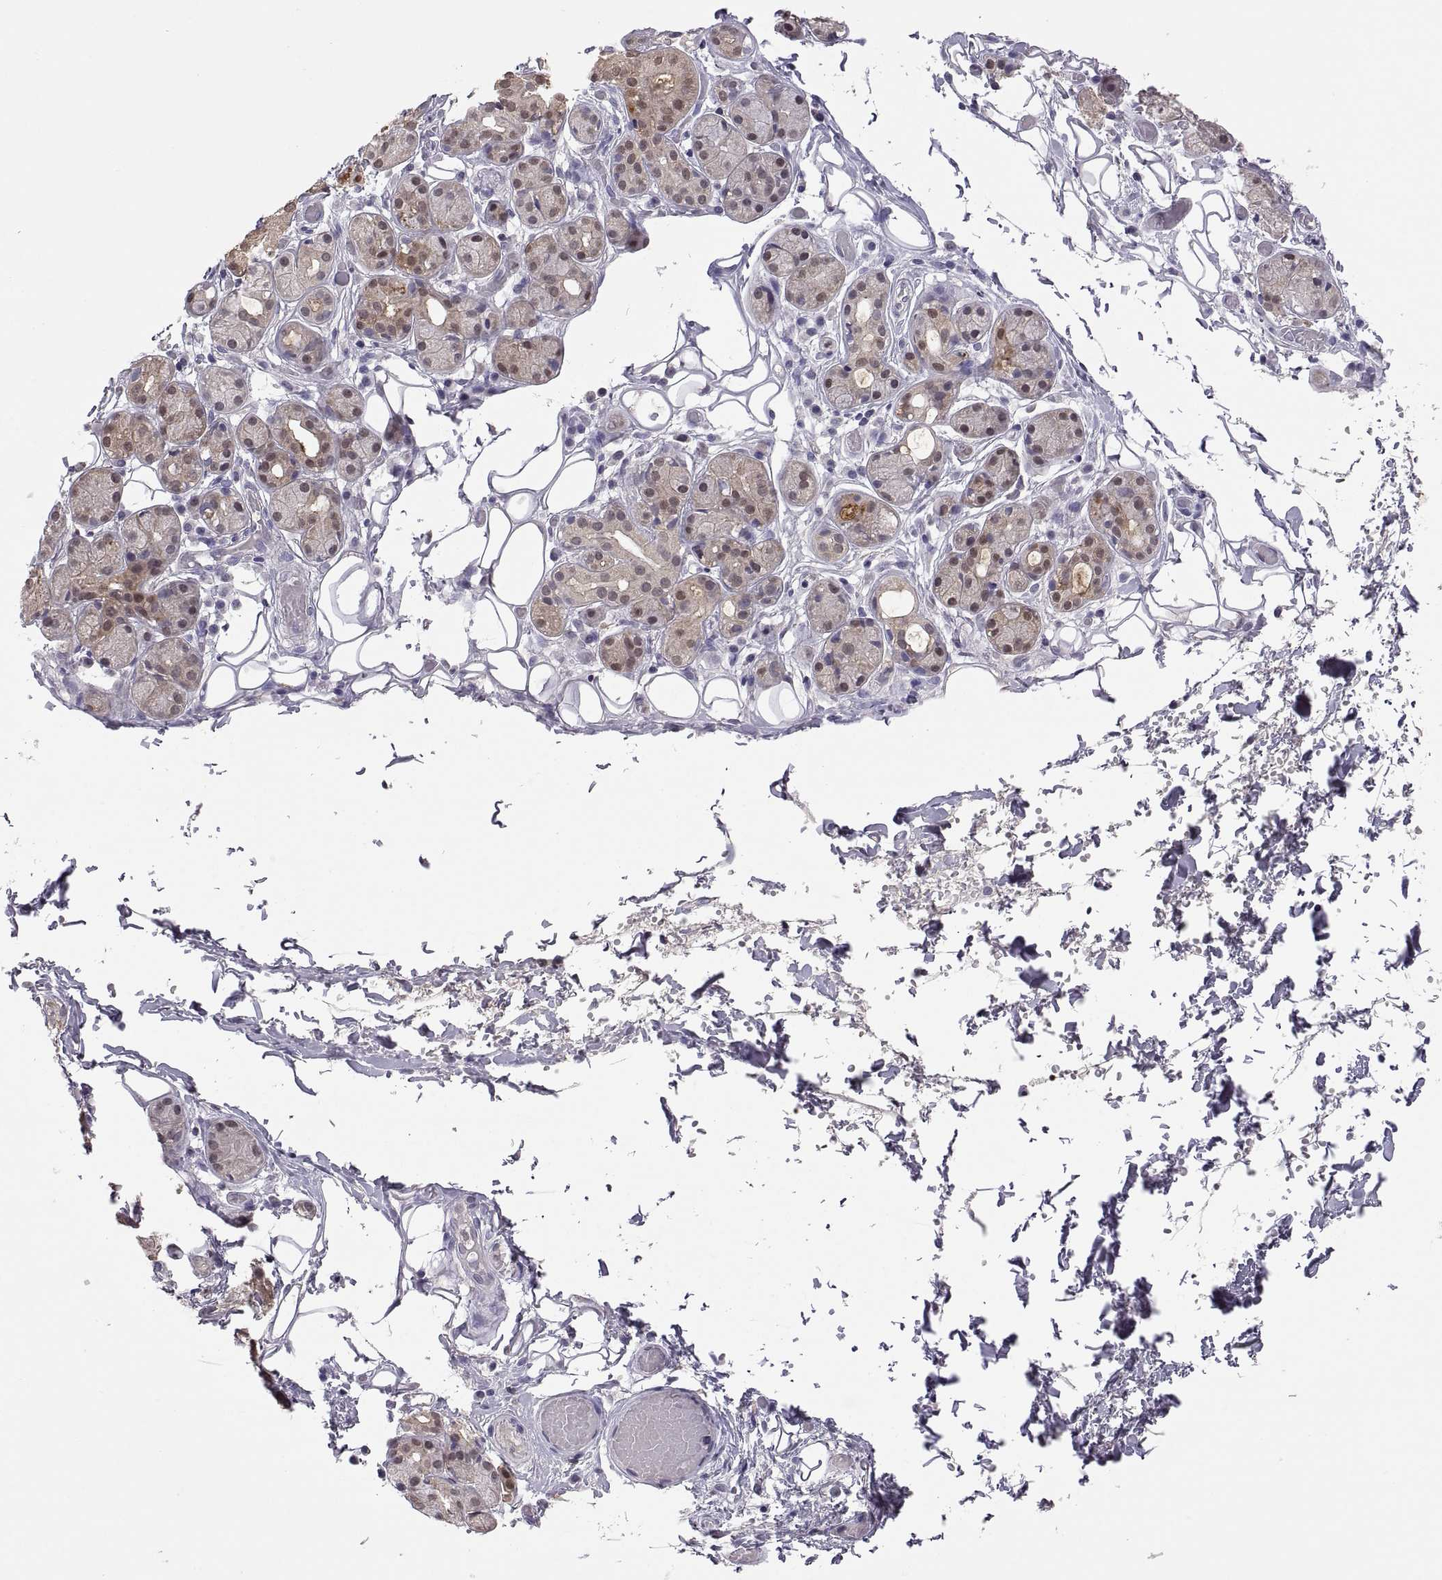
{"staining": {"intensity": "weak", "quantity": "25%-75%", "location": "cytoplasmic/membranous"}, "tissue": "salivary gland", "cell_type": "Glandular cells", "image_type": "normal", "snomed": [{"axis": "morphology", "description": "Normal tissue, NOS"}, {"axis": "topography", "description": "Salivary gland"}, {"axis": "topography", "description": "Peripheral nerve tissue"}], "caption": "An immunohistochemistry image of benign tissue is shown. Protein staining in brown shows weak cytoplasmic/membranous positivity in salivary gland within glandular cells. (Stains: DAB (3,3'-diaminobenzidine) in brown, nuclei in blue, Microscopy: brightfield microscopy at high magnification).", "gene": "FGF9", "patient": {"sex": "male", "age": 71}}